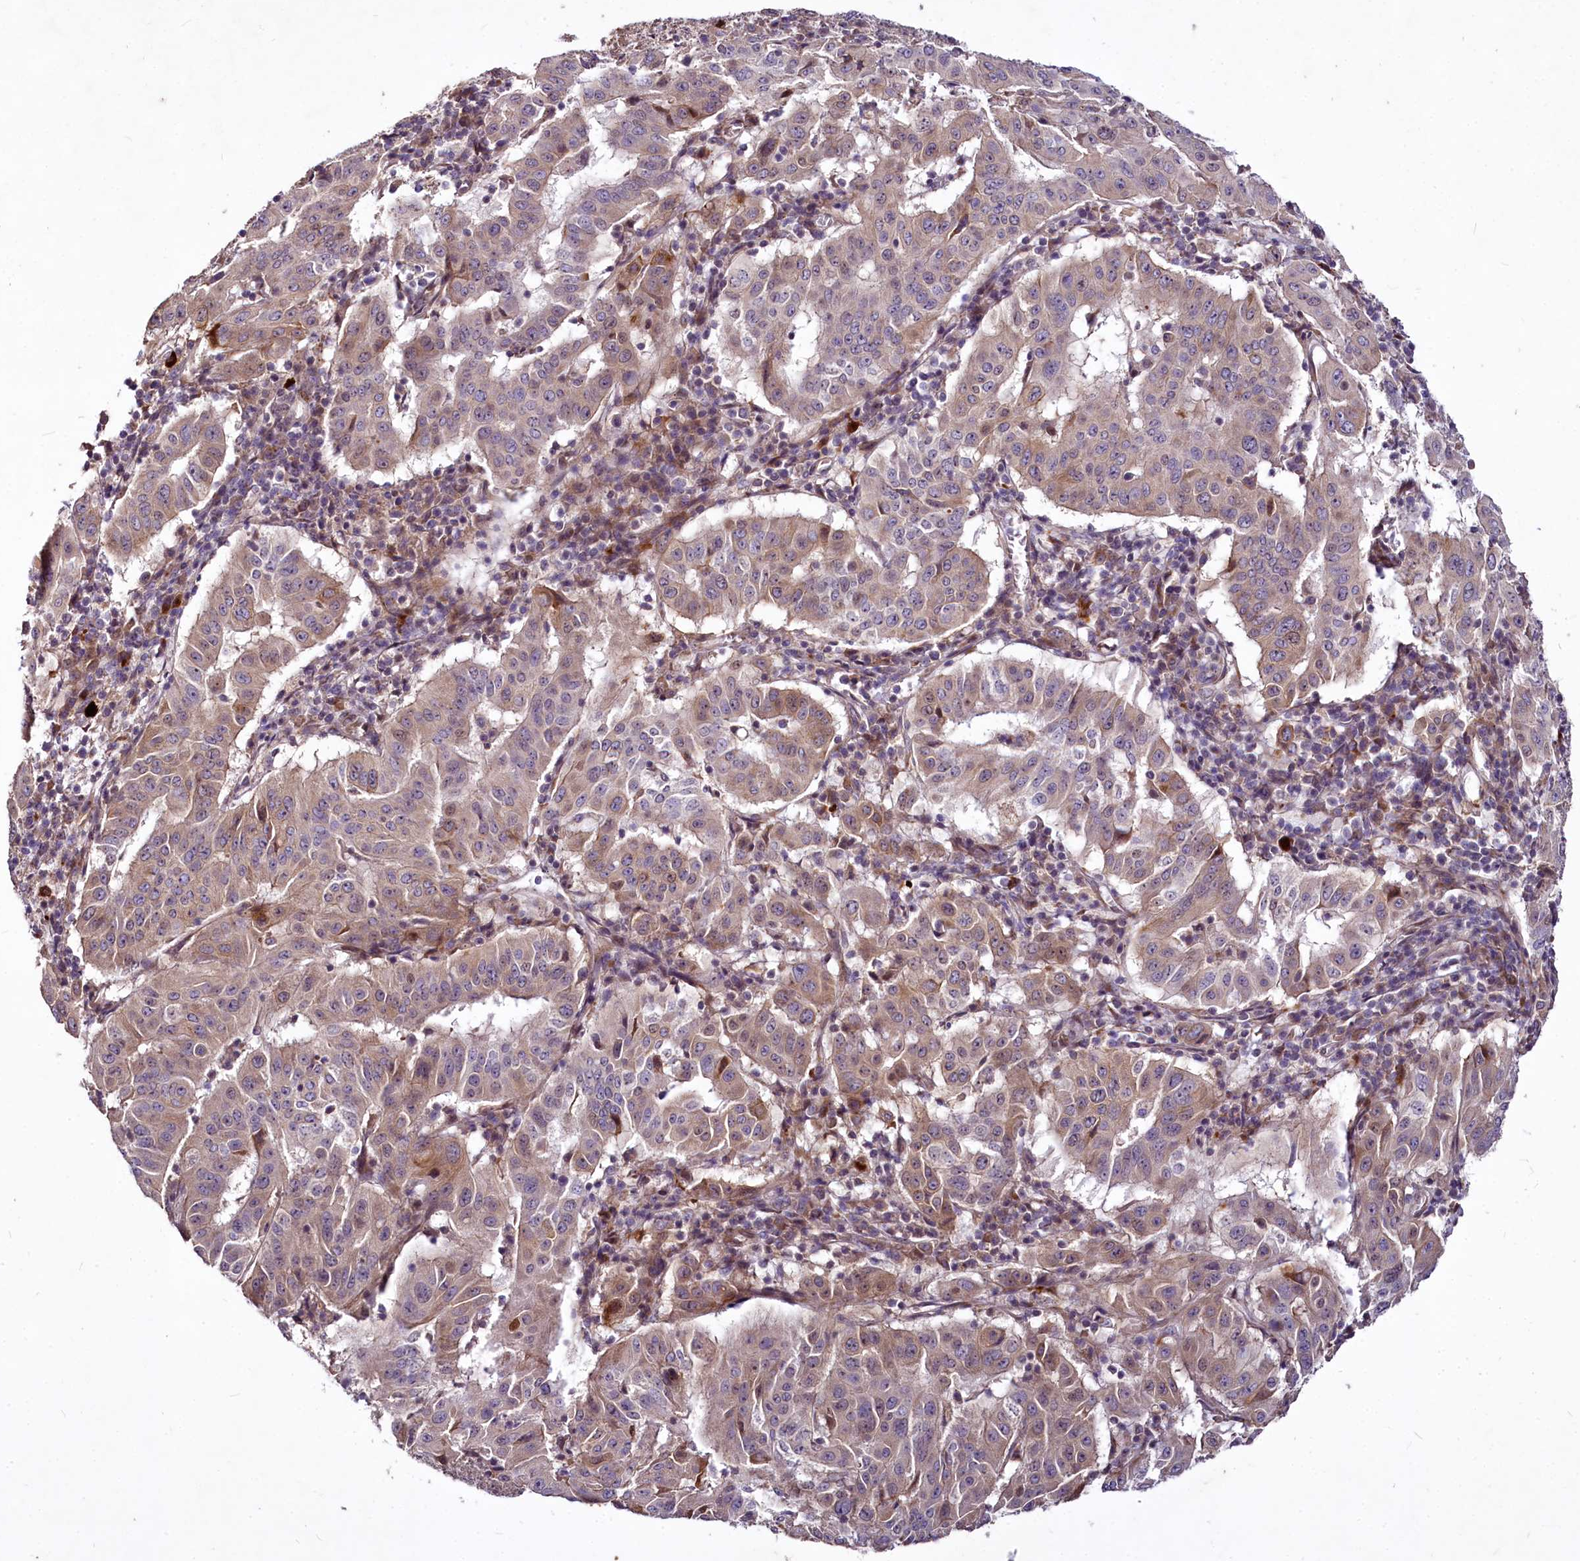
{"staining": {"intensity": "weak", "quantity": "25%-75%", "location": "cytoplasmic/membranous"}, "tissue": "pancreatic cancer", "cell_type": "Tumor cells", "image_type": "cancer", "snomed": [{"axis": "morphology", "description": "Adenocarcinoma, NOS"}, {"axis": "topography", "description": "Pancreas"}], "caption": "Tumor cells display weak cytoplasmic/membranous staining in about 25%-75% of cells in pancreatic cancer. Ihc stains the protein of interest in brown and the nuclei are stained blue.", "gene": "C11orf86", "patient": {"sex": "male", "age": 63}}